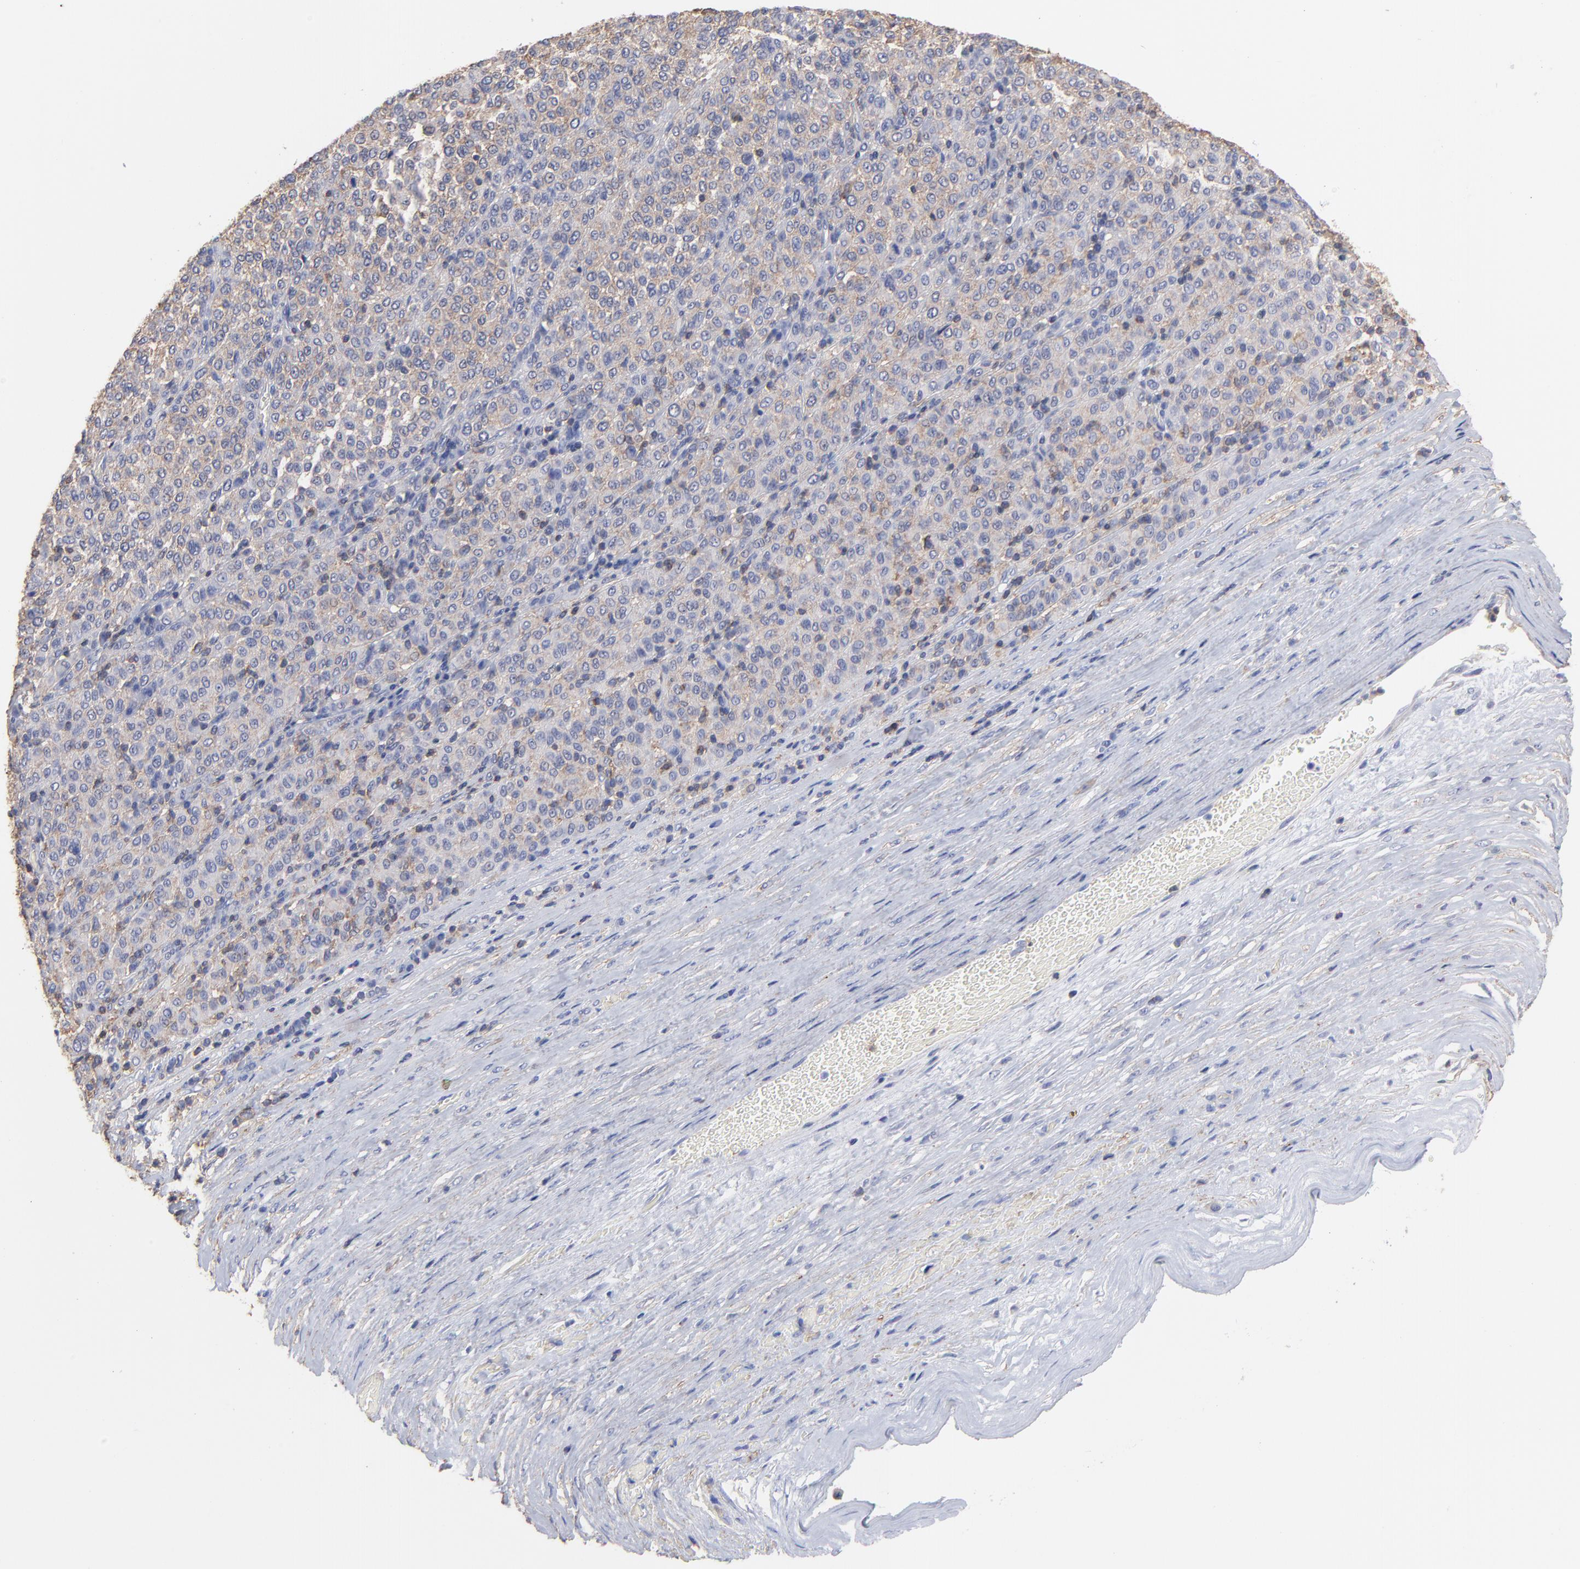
{"staining": {"intensity": "moderate", "quantity": ">75%", "location": "cytoplasmic/membranous"}, "tissue": "melanoma", "cell_type": "Tumor cells", "image_type": "cancer", "snomed": [{"axis": "morphology", "description": "Malignant melanoma, Metastatic site"}, {"axis": "topography", "description": "Pancreas"}], "caption": "Moderate cytoplasmic/membranous protein staining is seen in approximately >75% of tumor cells in malignant melanoma (metastatic site).", "gene": "ASL", "patient": {"sex": "female", "age": 30}}